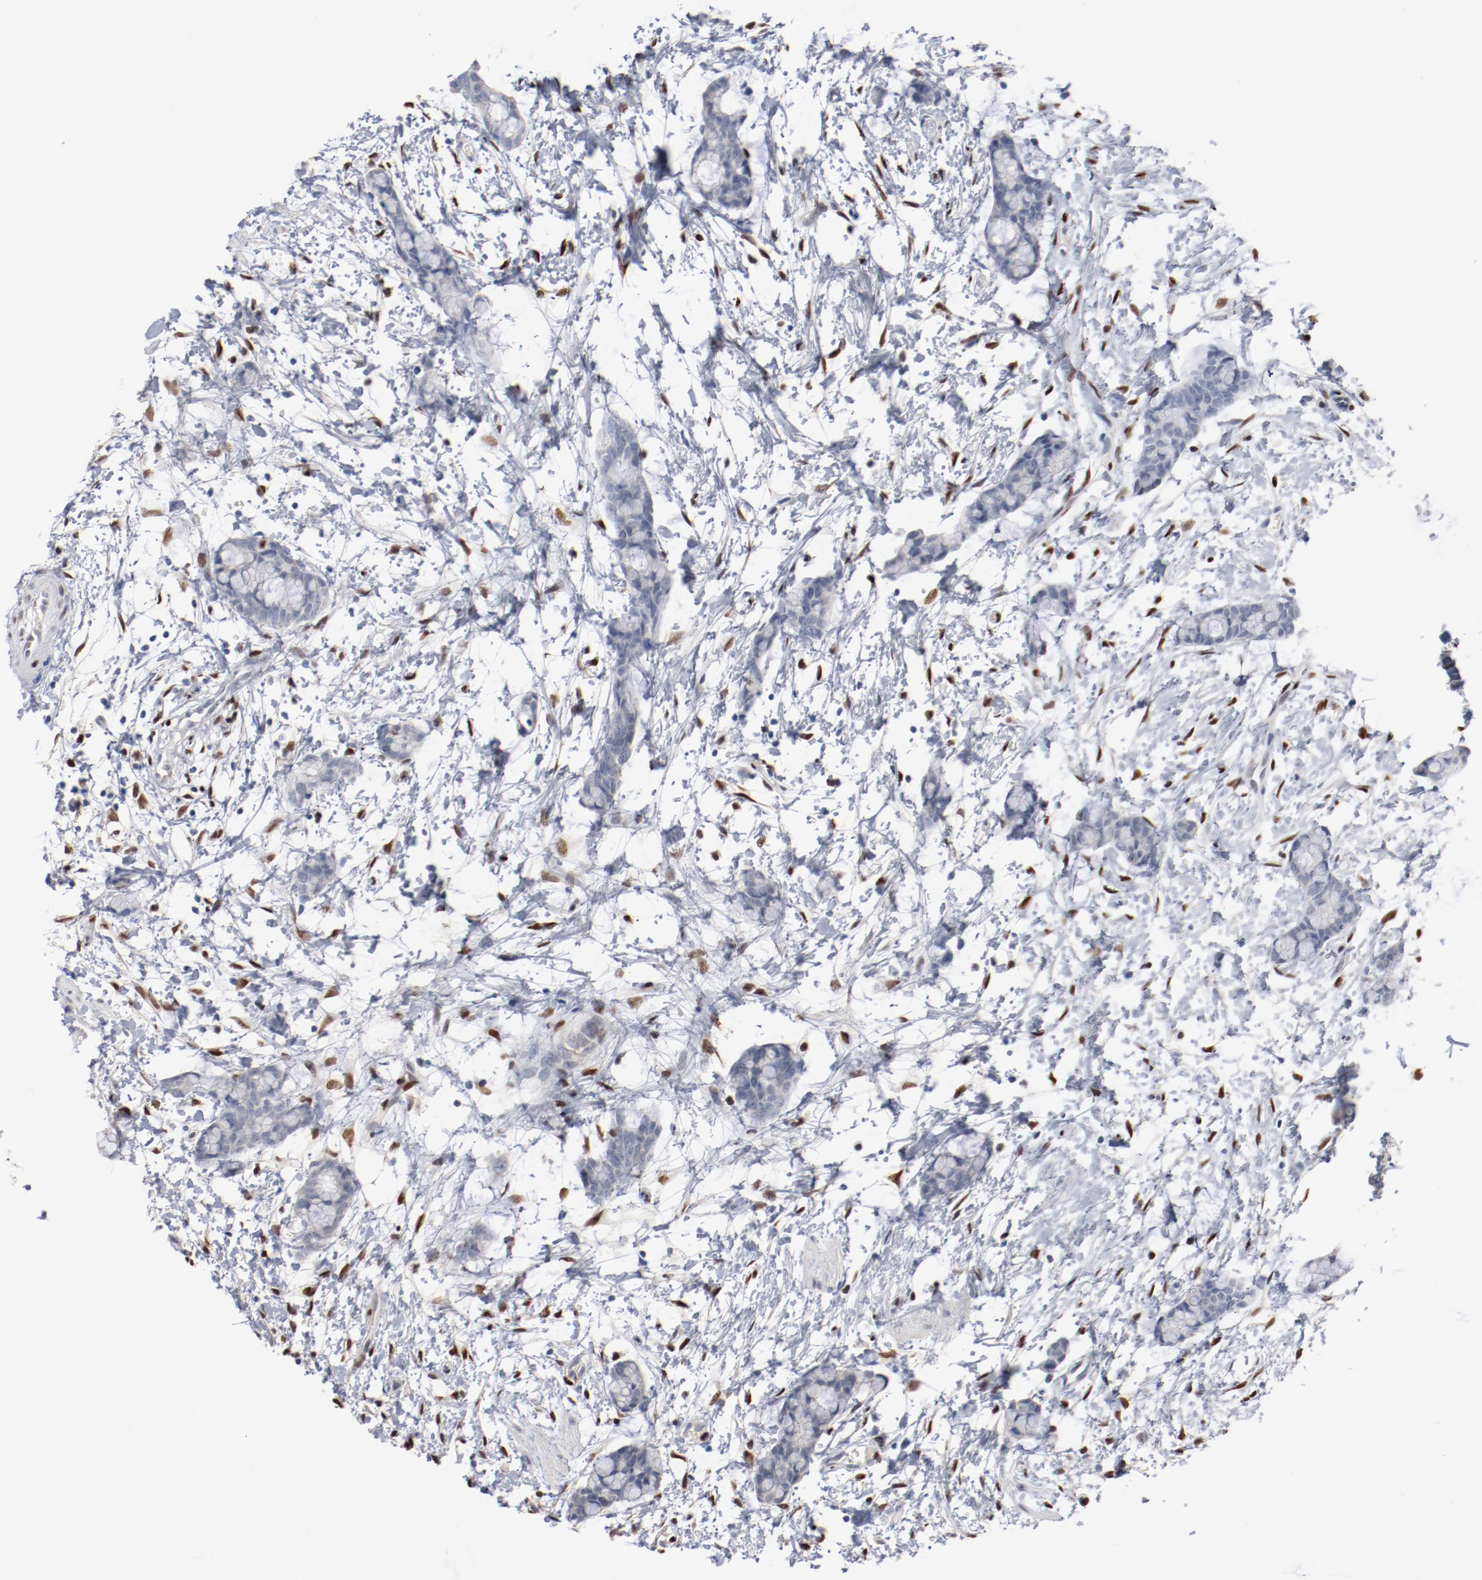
{"staining": {"intensity": "negative", "quantity": "none", "location": "none"}, "tissue": "colorectal cancer", "cell_type": "Tumor cells", "image_type": "cancer", "snomed": [{"axis": "morphology", "description": "Adenocarcinoma, NOS"}, {"axis": "topography", "description": "Colon"}], "caption": "Tumor cells are negative for brown protein staining in adenocarcinoma (colorectal). Nuclei are stained in blue.", "gene": "ZEB2", "patient": {"sex": "male", "age": 14}}